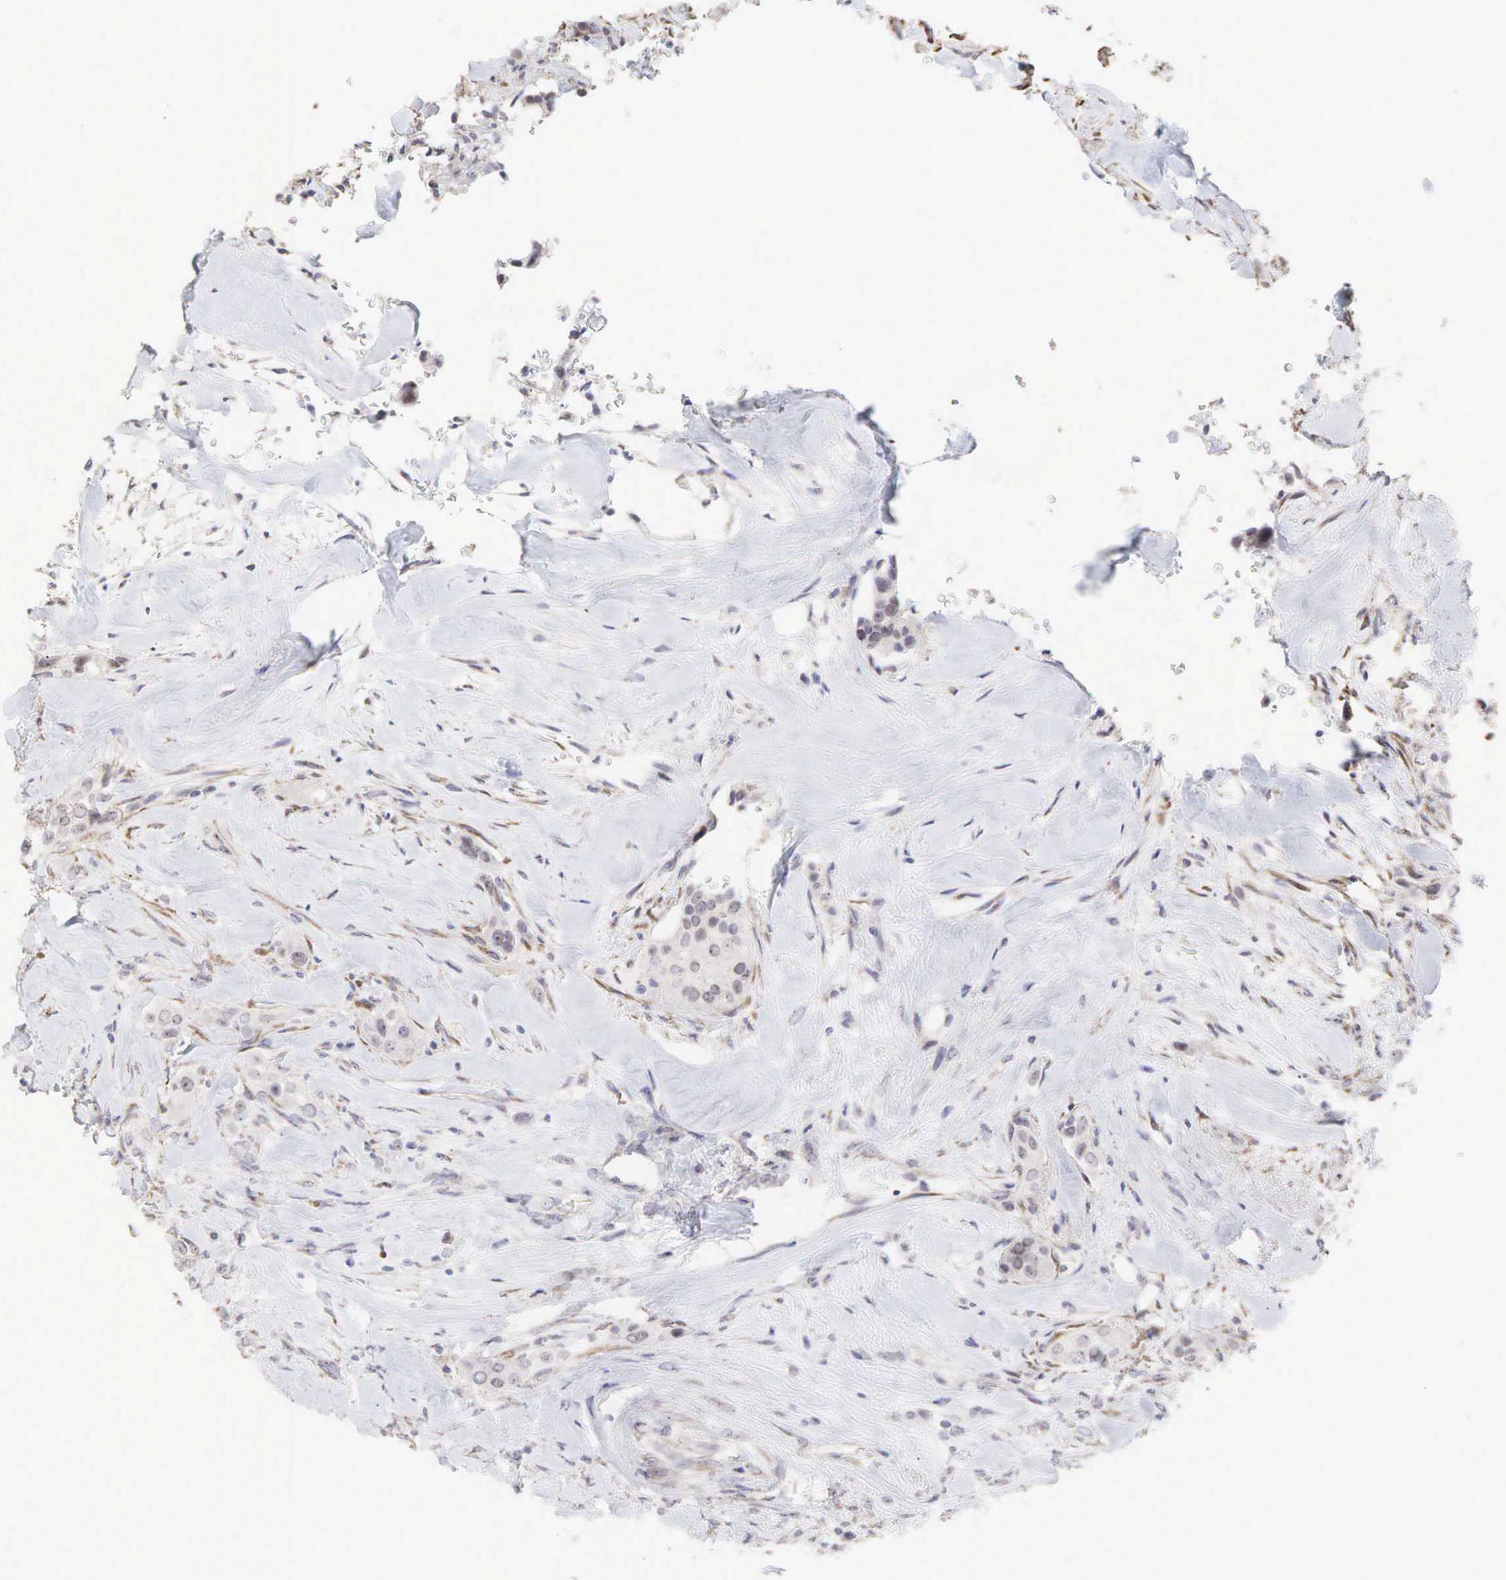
{"staining": {"intensity": "moderate", "quantity": "25%-75%", "location": "cytoplasmic/membranous,nuclear"}, "tissue": "breast cancer", "cell_type": "Tumor cells", "image_type": "cancer", "snomed": [{"axis": "morphology", "description": "Duct carcinoma"}, {"axis": "topography", "description": "Breast"}], "caption": "Protein expression analysis of human breast cancer reveals moderate cytoplasmic/membranous and nuclear staining in approximately 25%-75% of tumor cells.", "gene": "DKC1", "patient": {"sex": "female", "age": 45}}